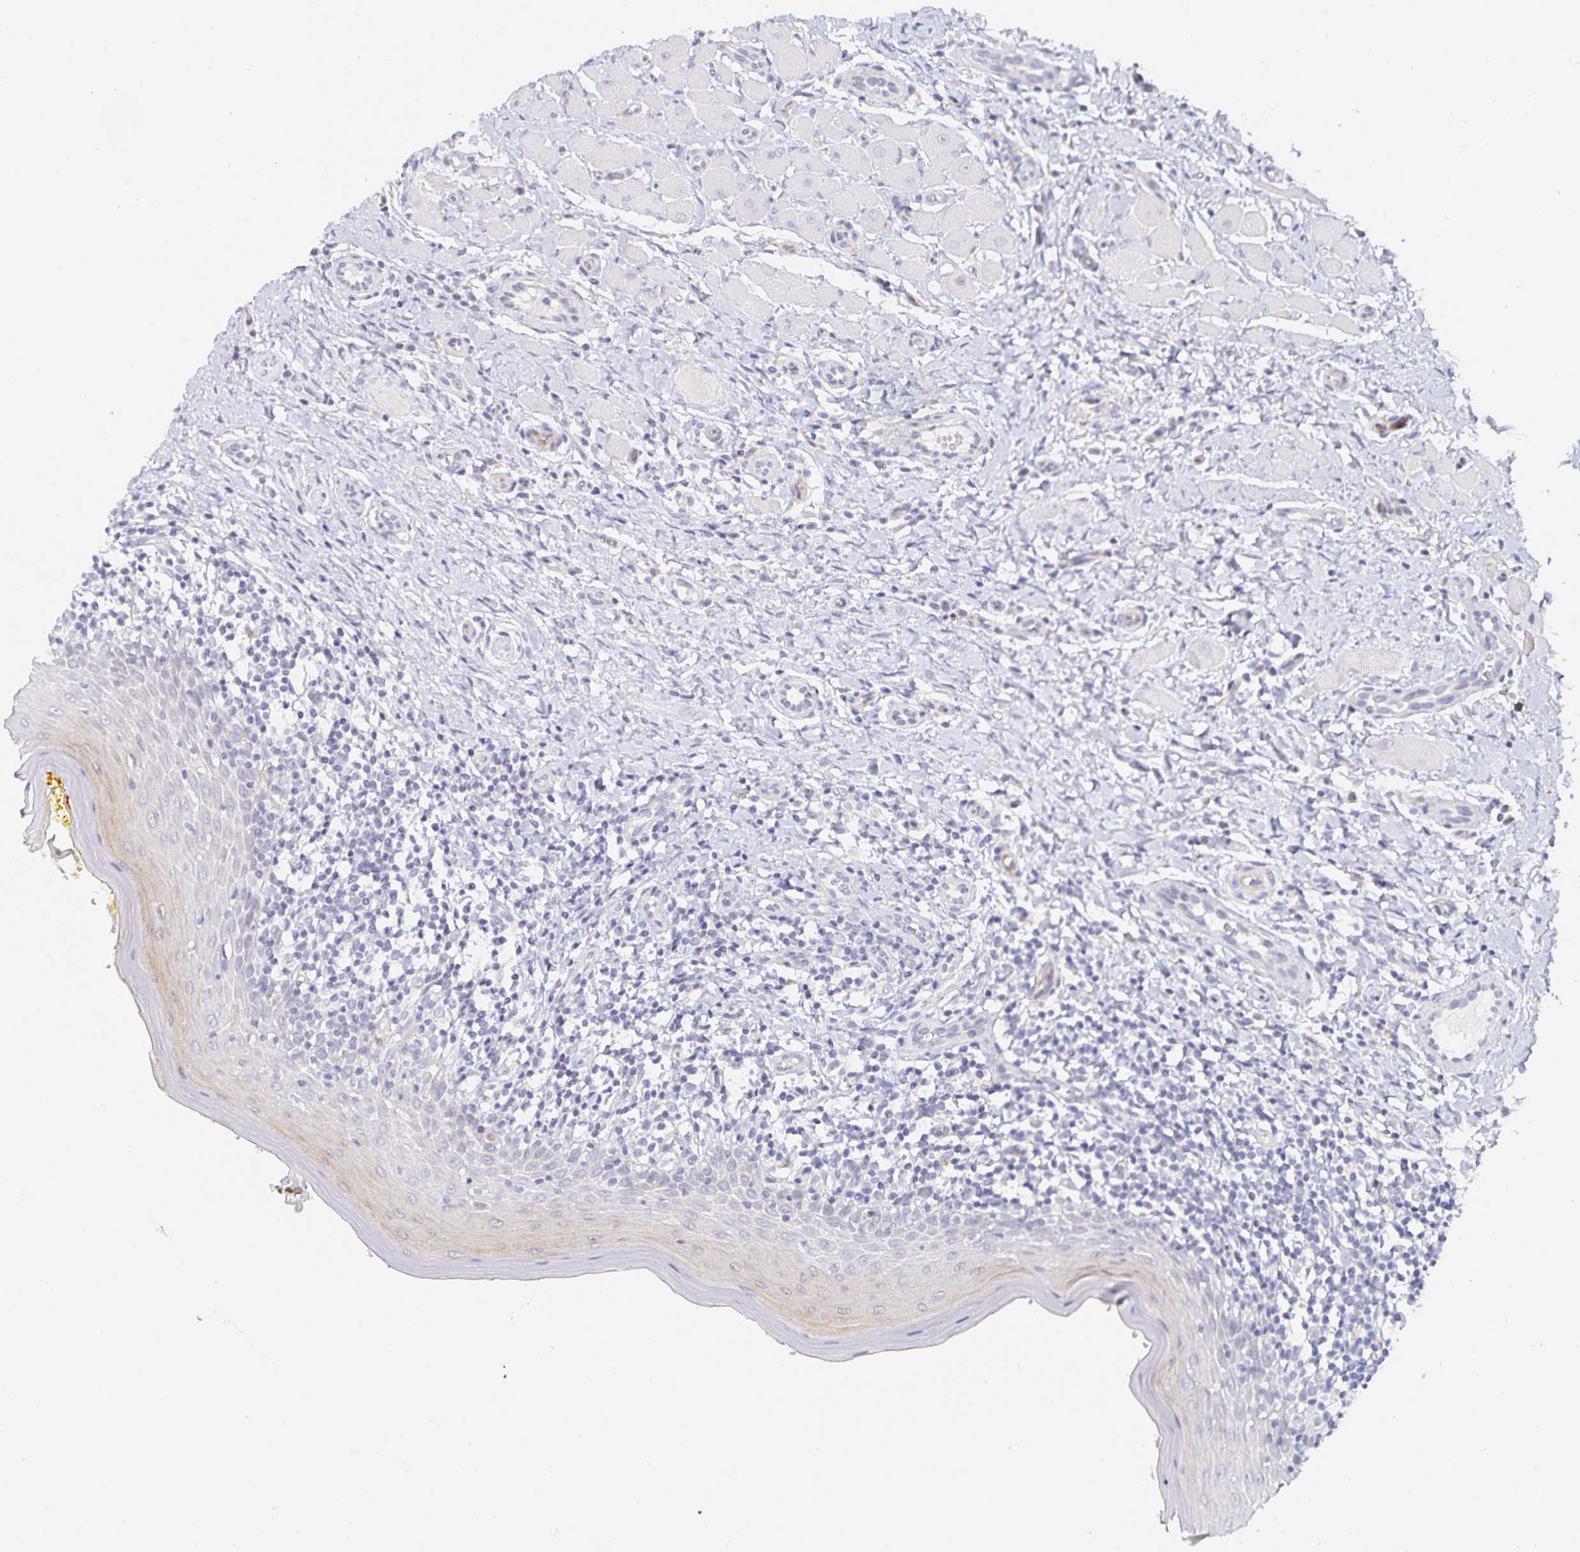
{"staining": {"intensity": "negative", "quantity": "none", "location": "none"}, "tissue": "oral mucosa", "cell_type": "Squamous epithelial cells", "image_type": "normal", "snomed": [{"axis": "morphology", "description": "Normal tissue, NOS"}, {"axis": "topography", "description": "Oral tissue"}, {"axis": "topography", "description": "Tounge, NOS"}], "caption": "This image is of benign oral mucosa stained with IHC to label a protein in brown with the nuclei are counter-stained blue. There is no positivity in squamous epithelial cells.", "gene": "S100G", "patient": {"sex": "female", "age": 58}}